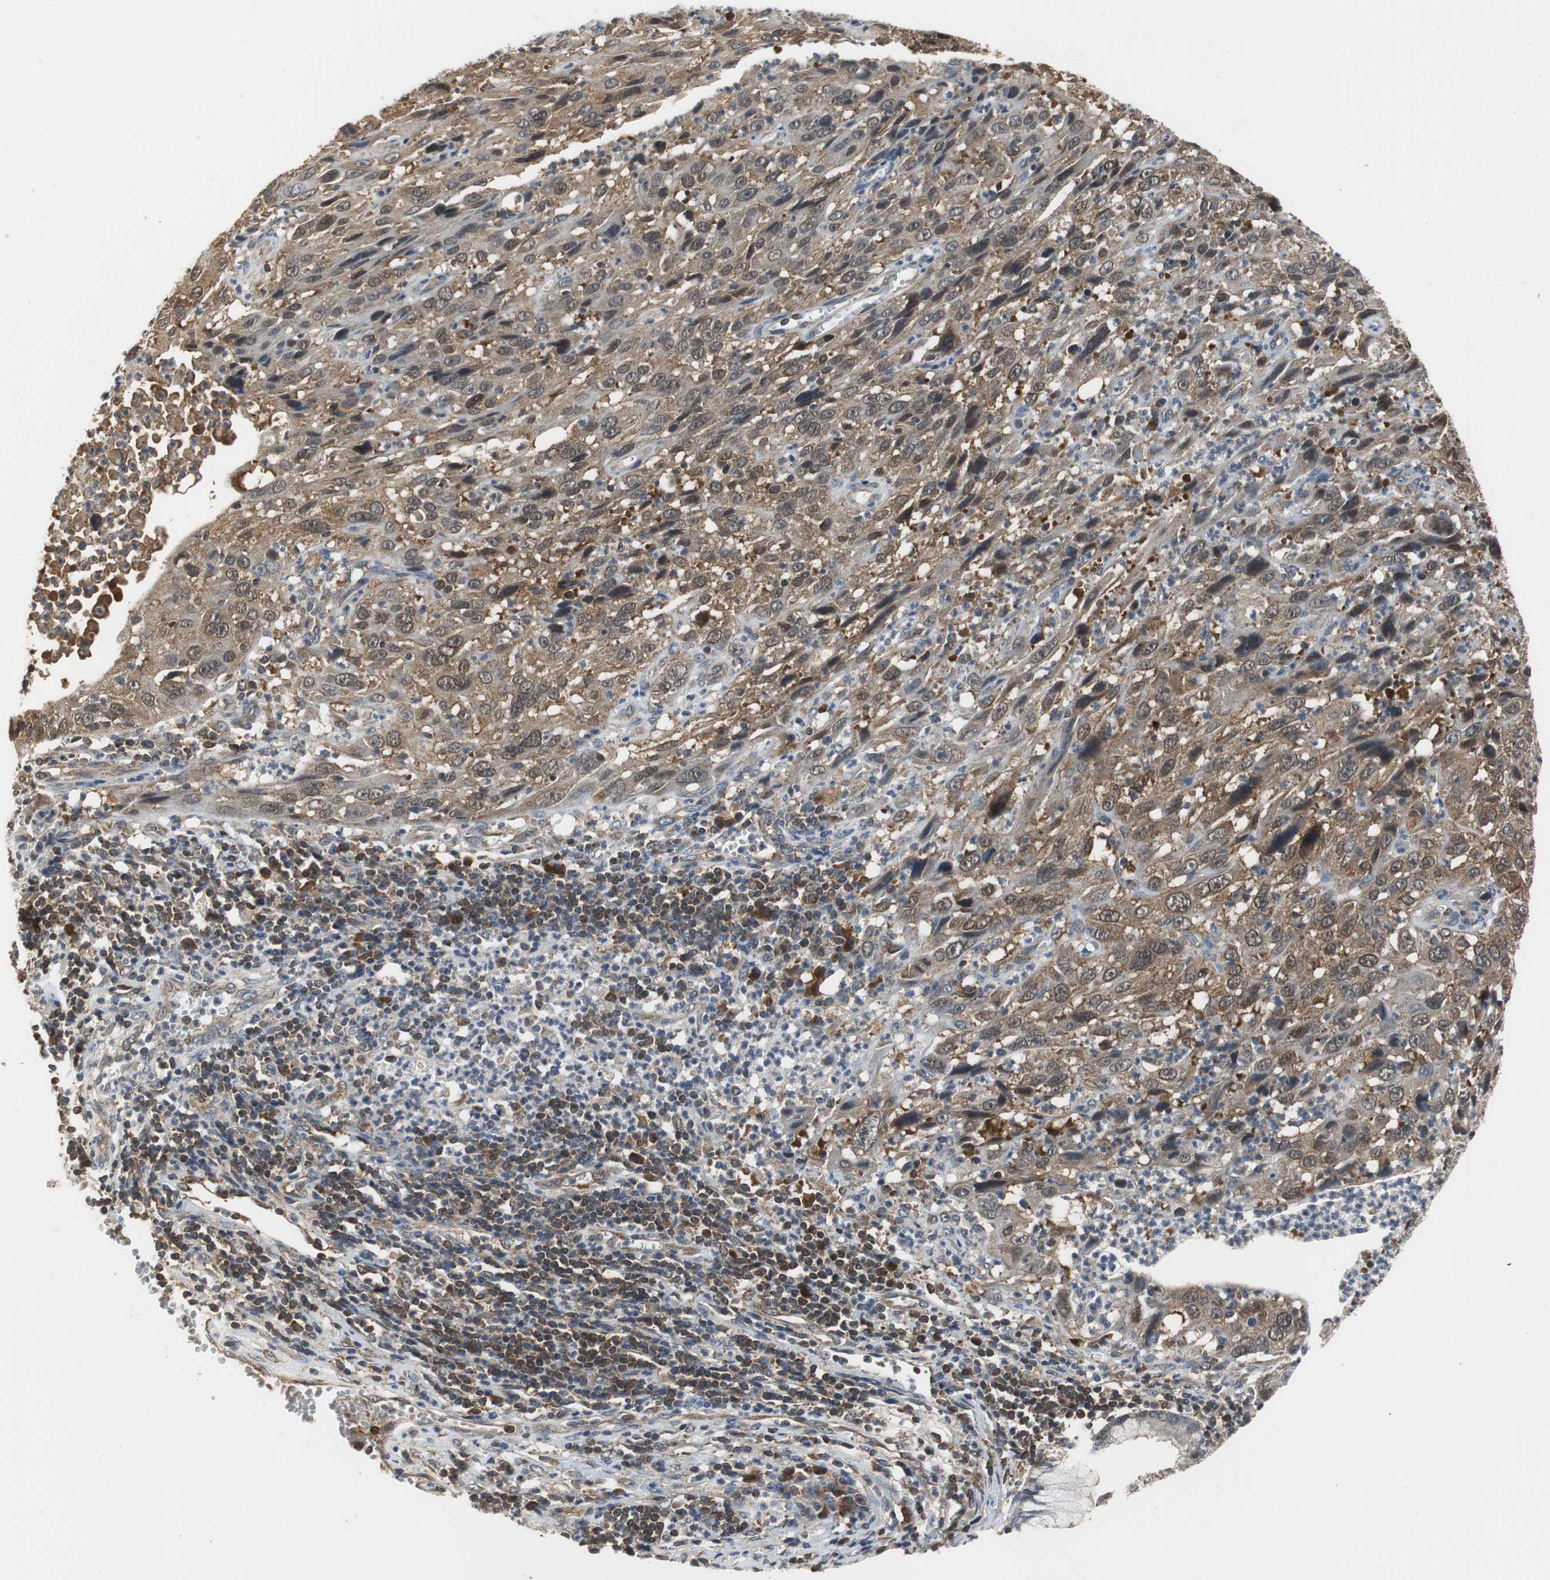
{"staining": {"intensity": "strong", "quantity": ">75%", "location": "cytoplasmic/membranous"}, "tissue": "cervical cancer", "cell_type": "Tumor cells", "image_type": "cancer", "snomed": [{"axis": "morphology", "description": "Squamous cell carcinoma, NOS"}, {"axis": "topography", "description": "Cervix"}], "caption": "Protein staining of squamous cell carcinoma (cervical) tissue exhibits strong cytoplasmic/membranous staining in approximately >75% of tumor cells.", "gene": "VBP1", "patient": {"sex": "female", "age": 32}}